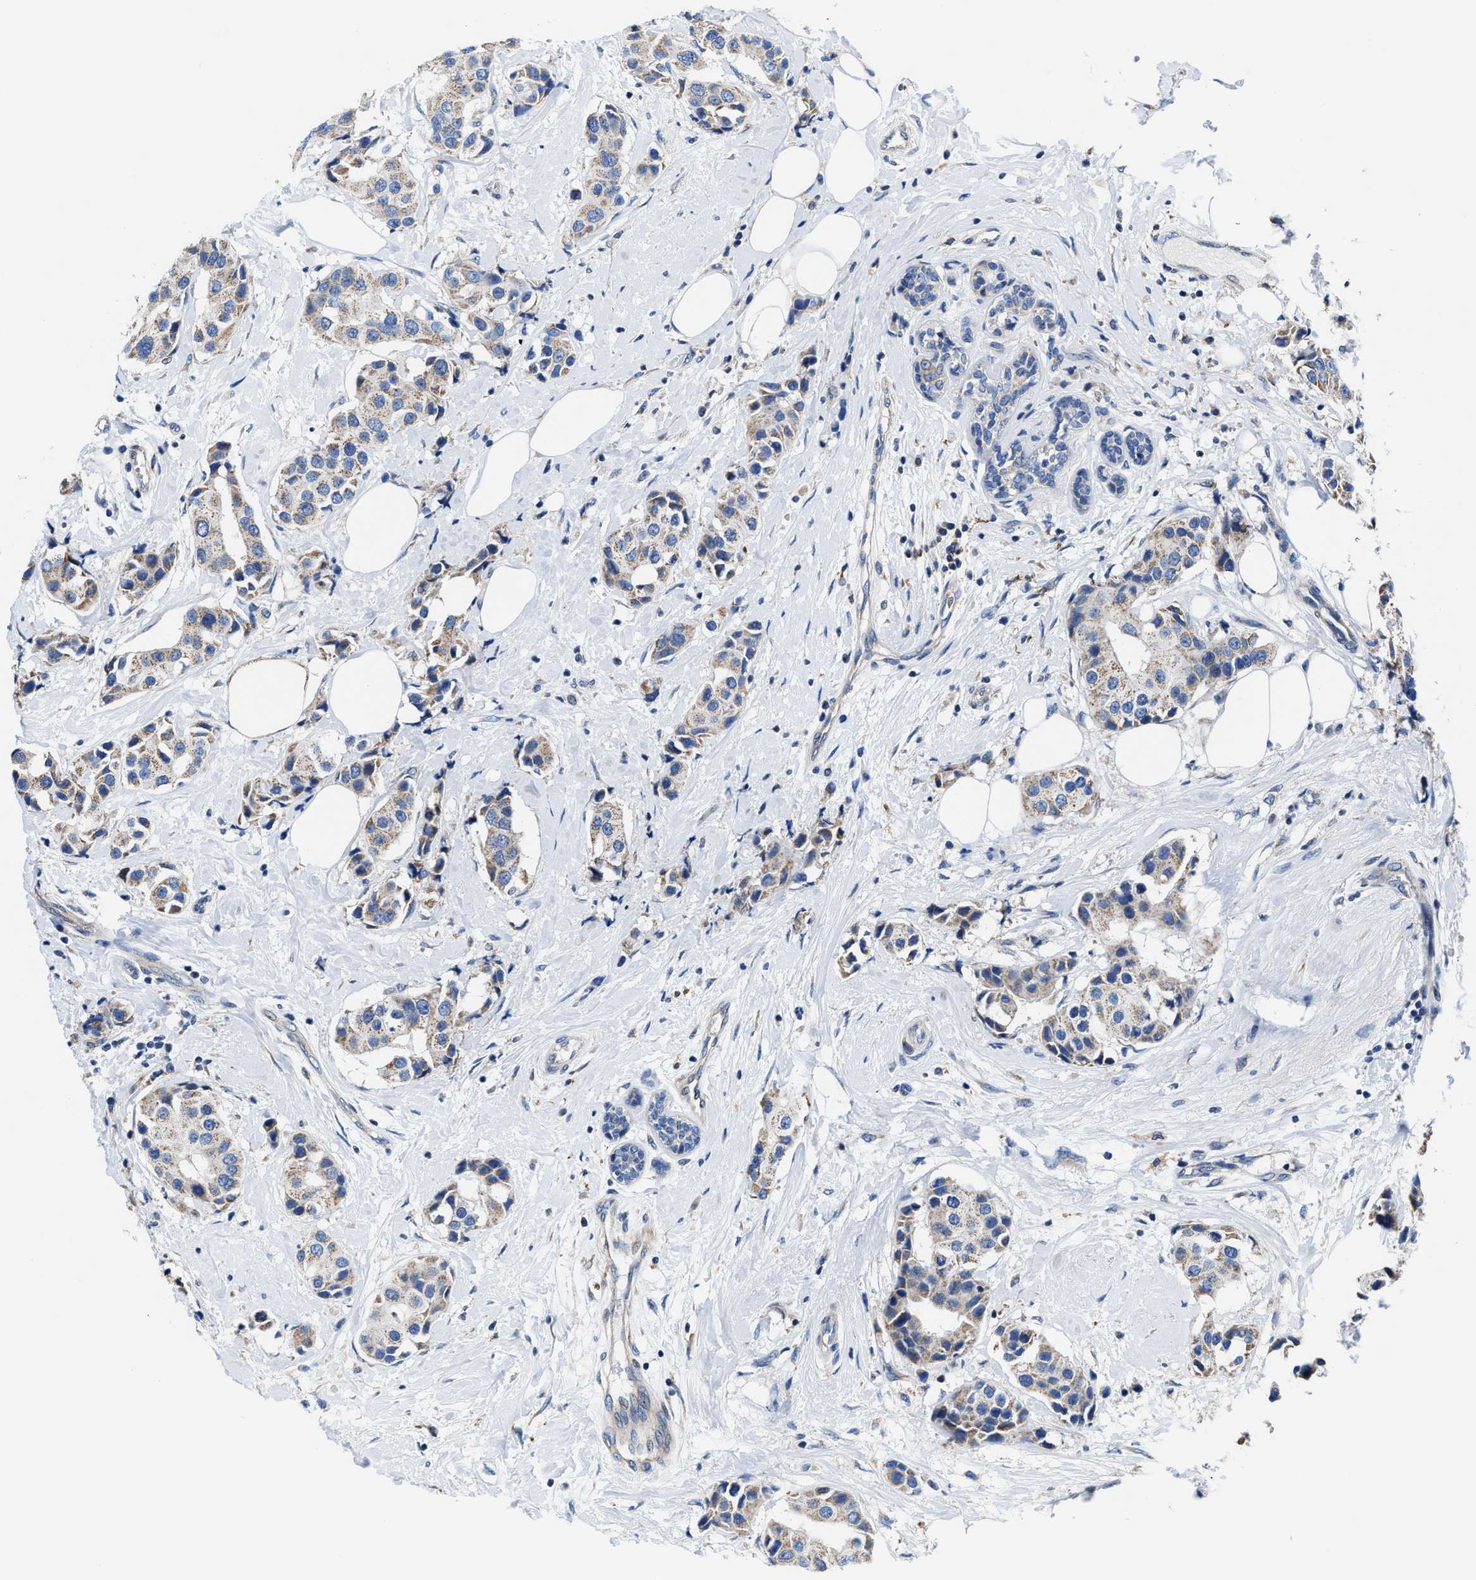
{"staining": {"intensity": "weak", "quantity": ">75%", "location": "cytoplasmic/membranous"}, "tissue": "breast cancer", "cell_type": "Tumor cells", "image_type": "cancer", "snomed": [{"axis": "morphology", "description": "Normal tissue, NOS"}, {"axis": "morphology", "description": "Duct carcinoma"}, {"axis": "topography", "description": "Breast"}], "caption": "Approximately >75% of tumor cells in breast infiltrating ductal carcinoma exhibit weak cytoplasmic/membranous protein staining as visualized by brown immunohistochemical staining.", "gene": "TMEM30A", "patient": {"sex": "female", "age": 39}}